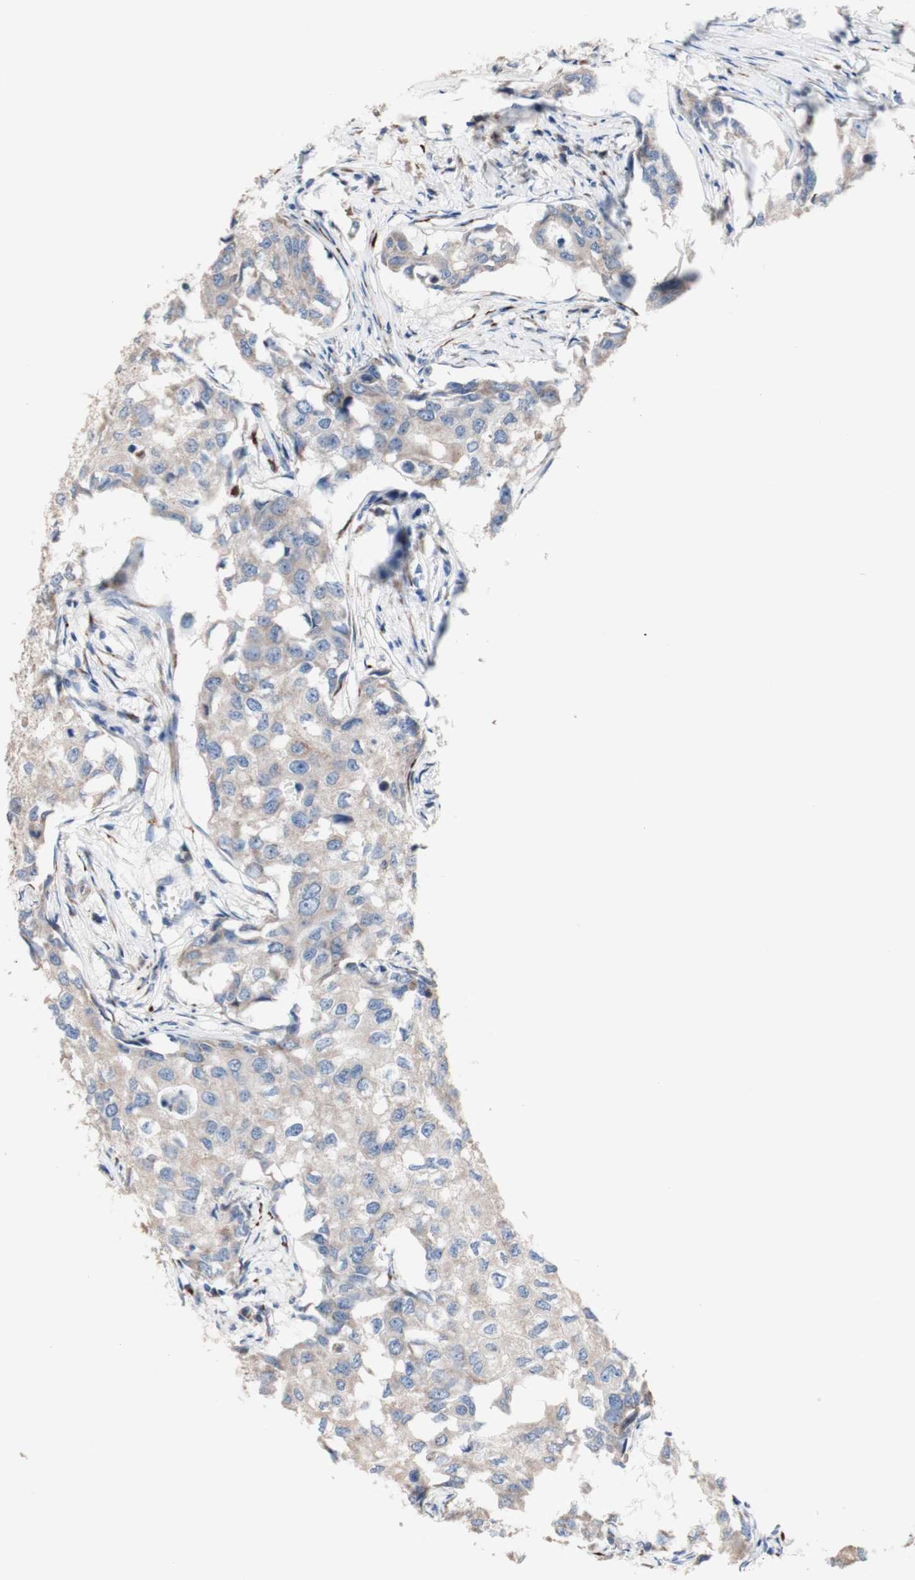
{"staining": {"intensity": "moderate", "quantity": "25%-75%", "location": "cytoplasmic/membranous"}, "tissue": "breast cancer", "cell_type": "Tumor cells", "image_type": "cancer", "snomed": [{"axis": "morphology", "description": "Duct carcinoma"}, {"axis": "topography", "description": "Breast"}], "caption": "There is medium levels of moderate cytoplasmic/membranous expression in tumor cells of breast cancer (invasive ductal carcinoma), as demonstrated by immunohistochemical staining (brown color).", "gene": "AGPAT5", "patient": {"sex": "female", "age": 27}}